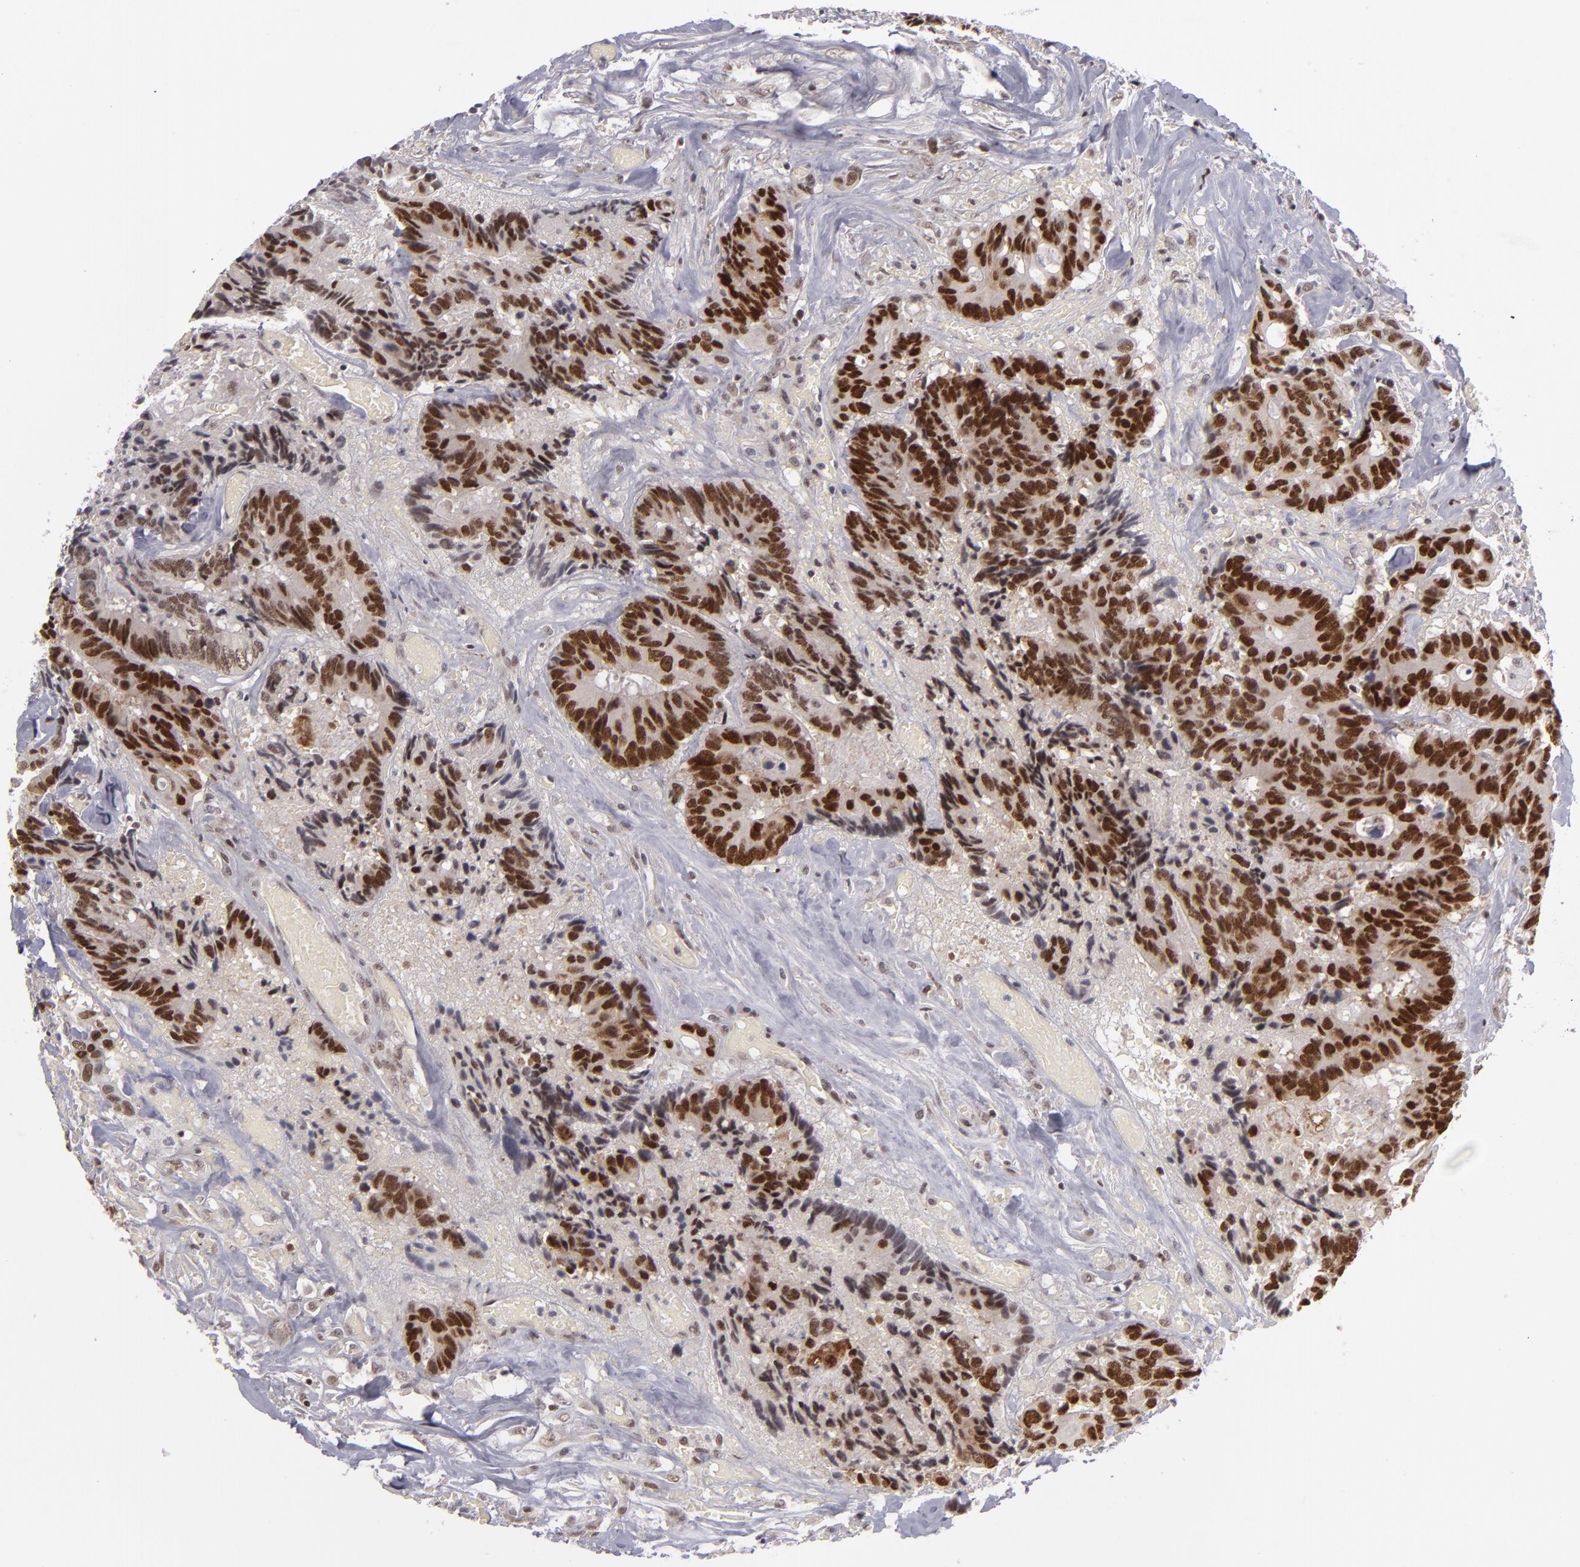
{"staining": {"intensity": "strong", "quantity": ">75%", "location": "nuclear"}, "tissue": "colorectal cancer", "cell_type": "Tumor cells", "image_type": "cancer", "snomed": [{"axis": "morphology", "description": "Adenocarcinoma, NOS"}, {"axis": "topography", "description": "Rectum"}], "caption": "The immunohistochemical stain highlights strong nuclear staining in tumor cells of colorectal cancer tissue.", "gene": "MLLT3", "patient": {"sex": "male", "age": 55}}